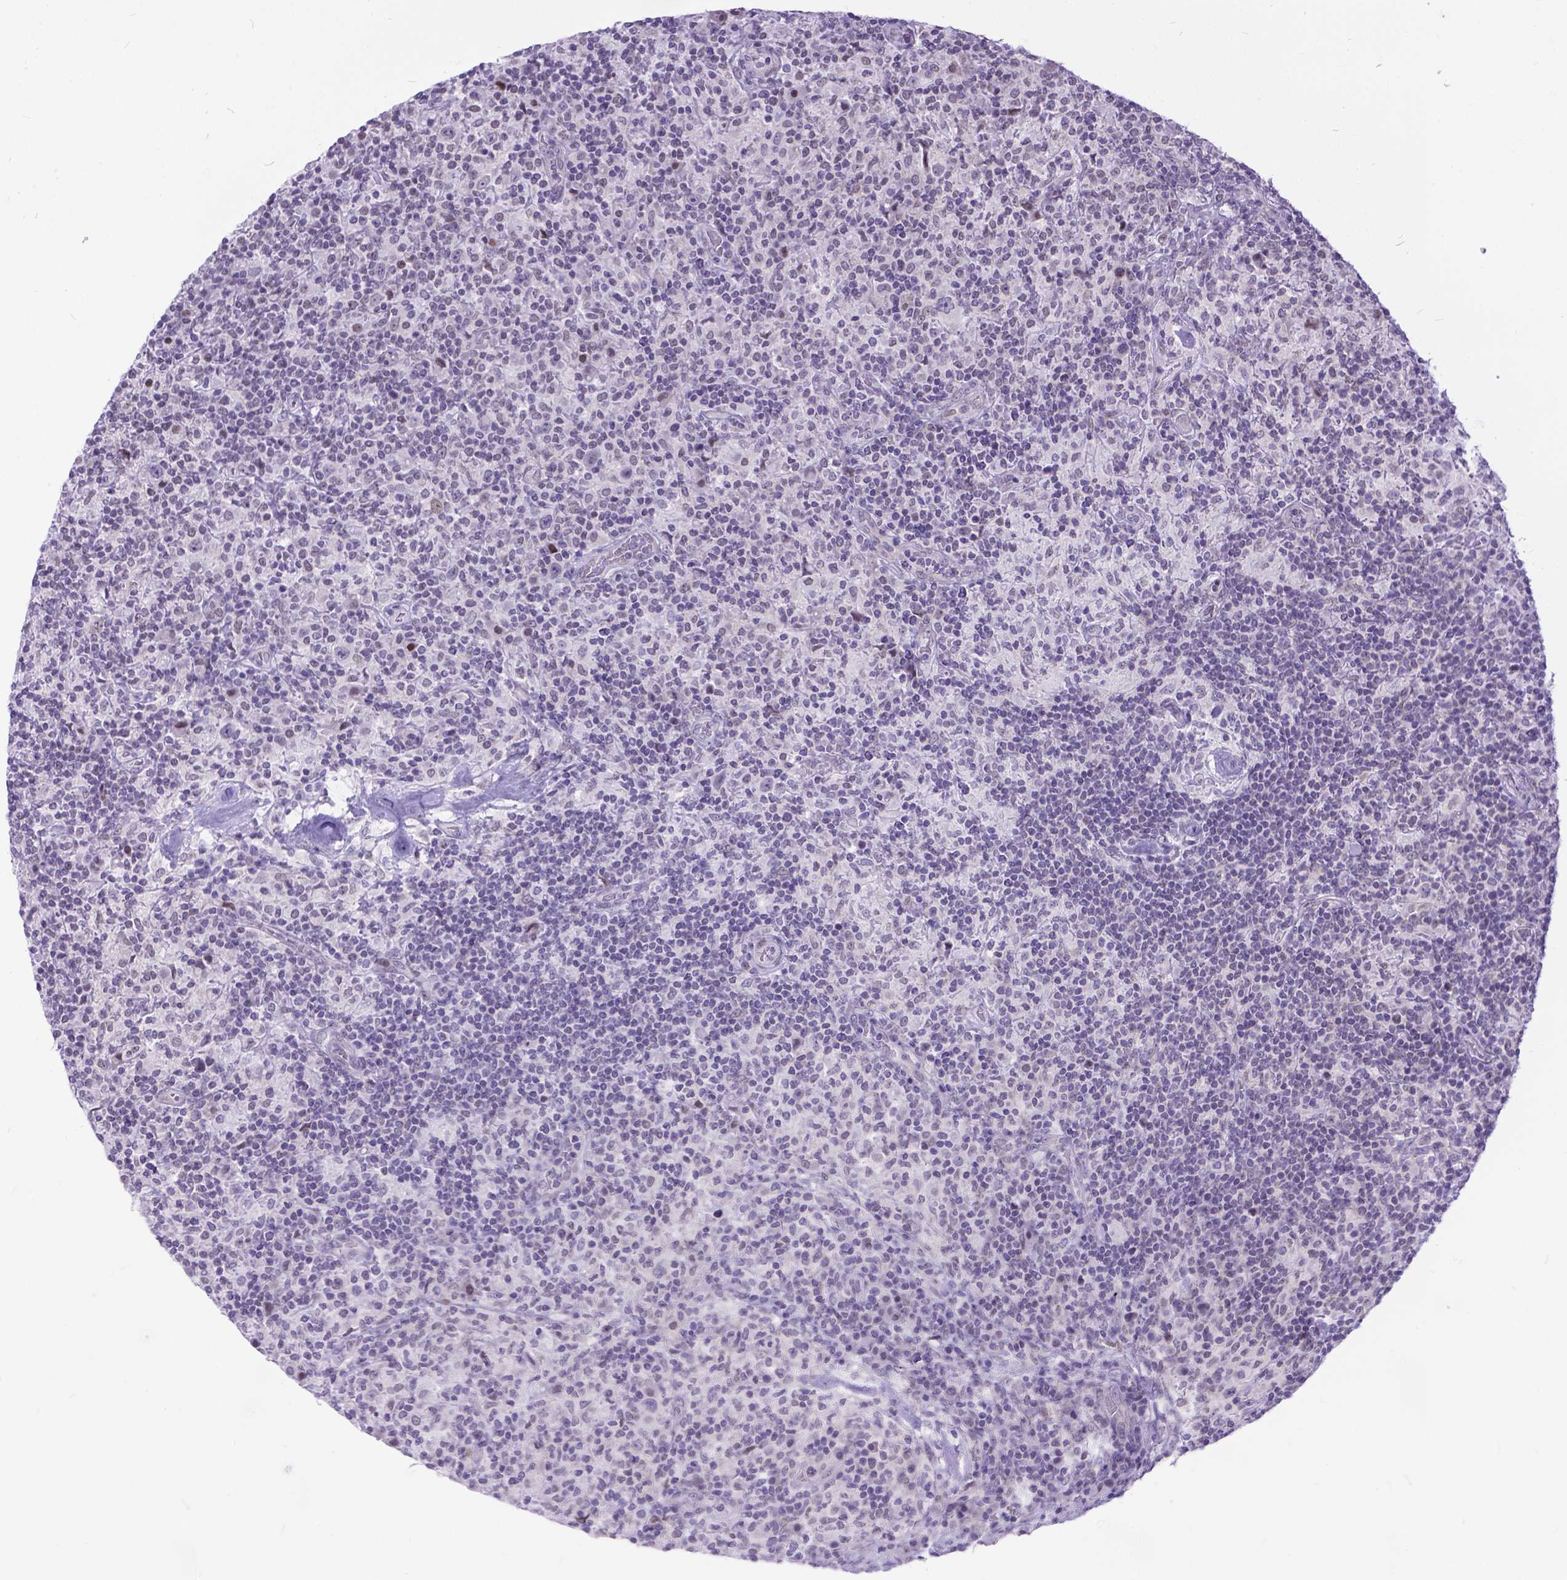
{"staining": {"intensity": "weak", "quantity": "<25%", "location": "nuclear"}, "tissue": "lymphoma", "cell_type": "Tumor cells", "image_type": "cancer", "snomed": [{"axis": "morphology", "description": "Hodgkin's disease, NOS"}, {"axis": "topography", "description": "Lymph node"}], "caption": "This is a image of IHC staining of Hodgkin's disease, which shows no positivity in tumor cells.", "gene": "FAM124B", "patient": {"sex": "male", "age": 70}}